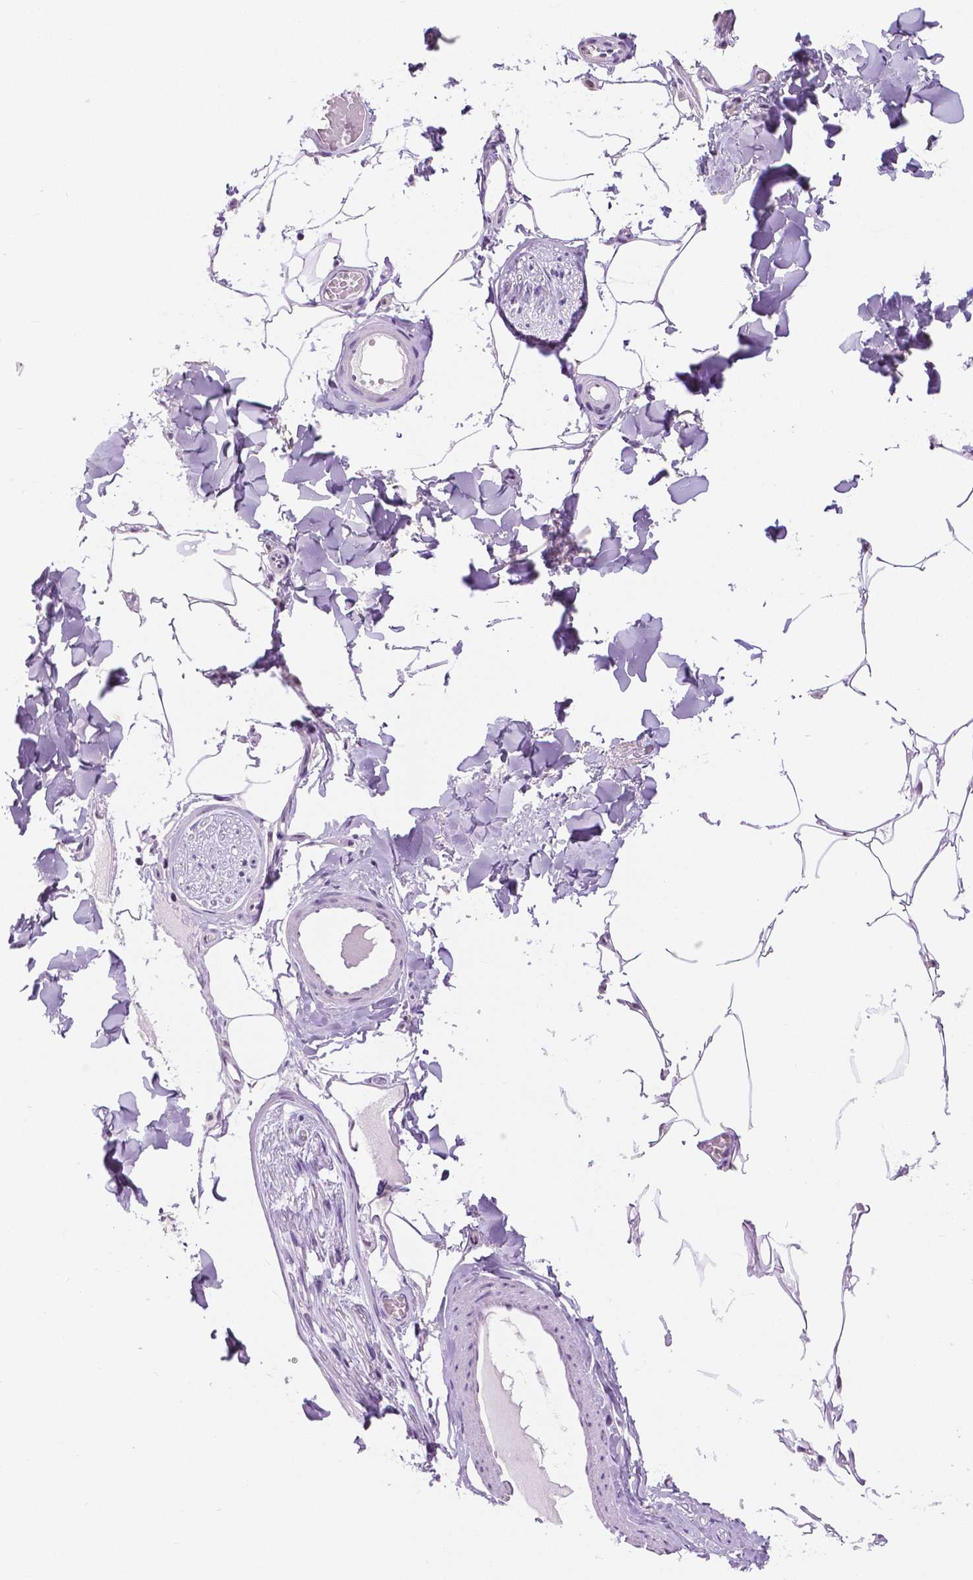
{"staining": {"intensity": "negative", "quantity": "none", "location": "none"}, "tissue": "adipose tissue", "cell_type": "Adipocytes", "image_type": "normal", "snomed": [{"axis": "morphology", "description": "Normal tissue, NOS"}, {"axis": "topography", "description": "Skin"}, {"axis": "topography", "description": "Peripheral nerve tissue"}], "caption": "Immunohistochemical staining of normal human adipose tissue demonstrates no significant expression in adipocytes.", "gene": "NHP2", "patient": {"sex": "female", "age": 45}}